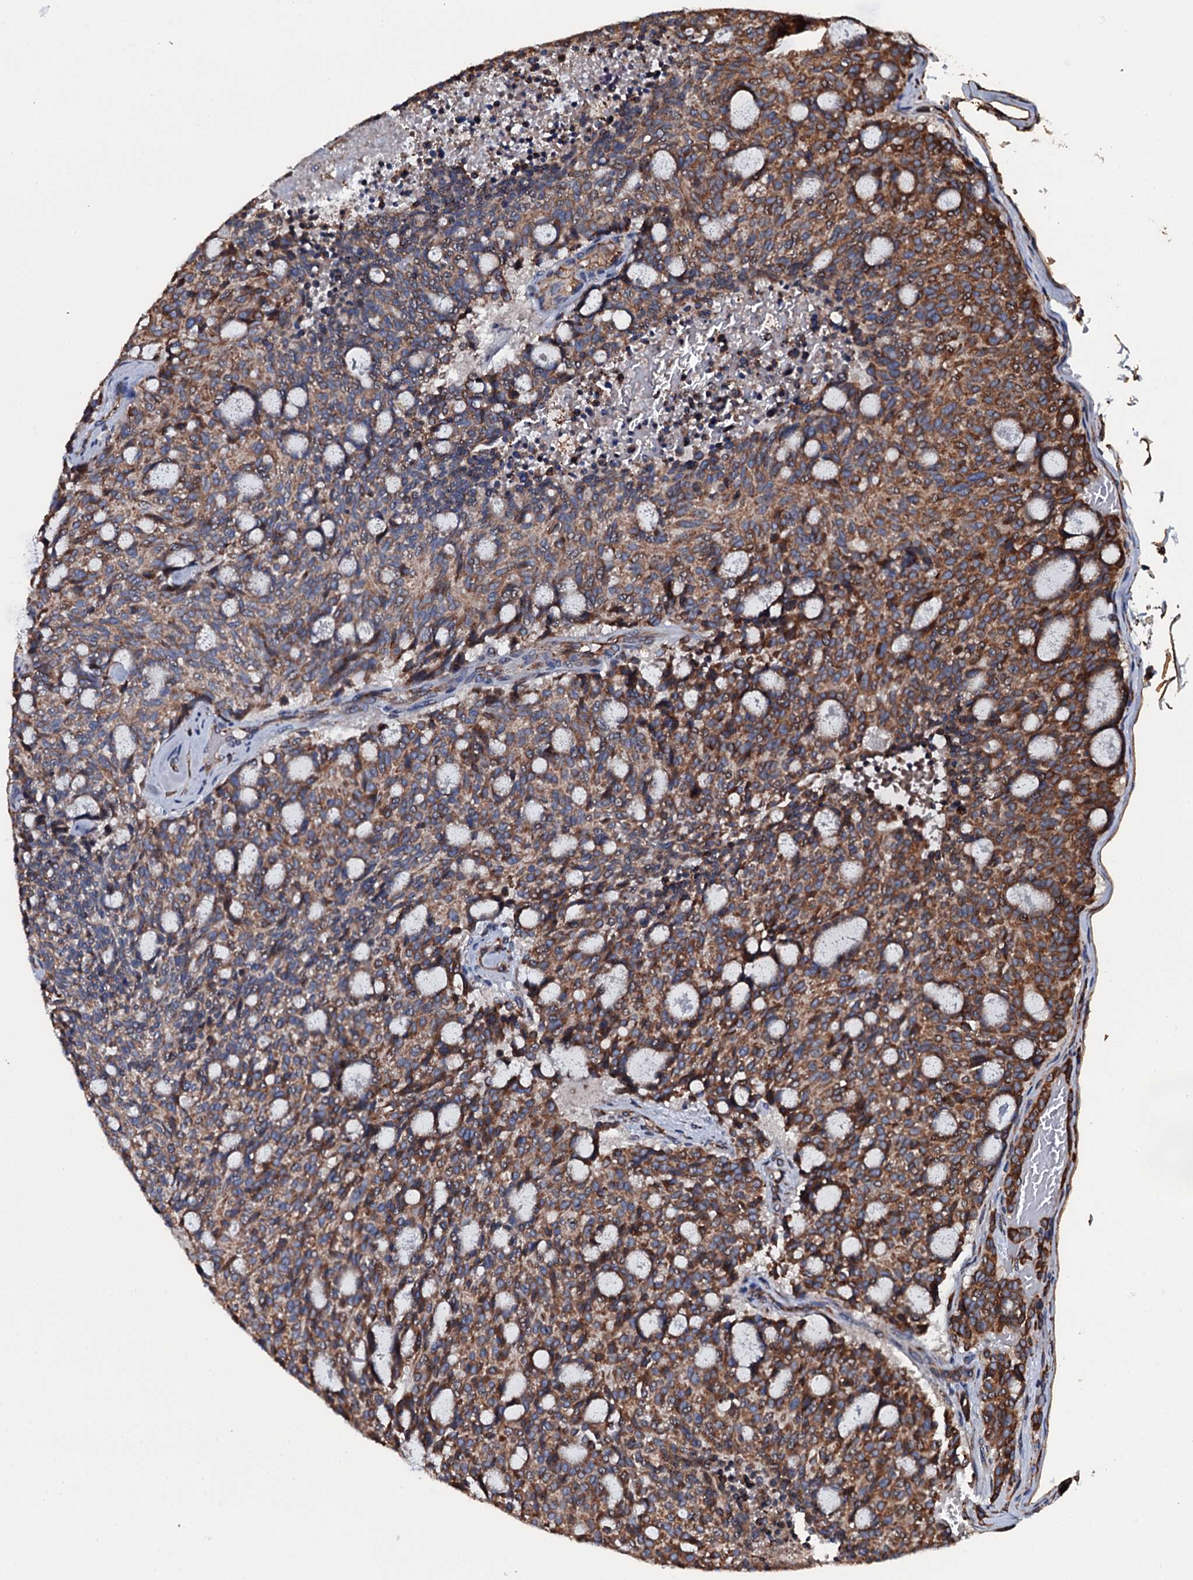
{"staining": {"intensity": "moderate", "quantity": ">75%", "location": "cytoplasmic/membranous"}, "tissue": "carcinoid", "cell_type": "Tumor cells", "image_type": "cancer", "snomed": [{"axis": "morphology", "description": "Carcinoid, malignant, NOS"}, {"axis": "topography", "description": "Pancreas"}], "caption": "IHC of carcinoid (malignant) exhibits medium levels of moderate cytoplasmic/membranous positivity in approximately >75% of tumor cells.", "gene": "RAB12", "patient": {"sex": "female", "age": 54}}